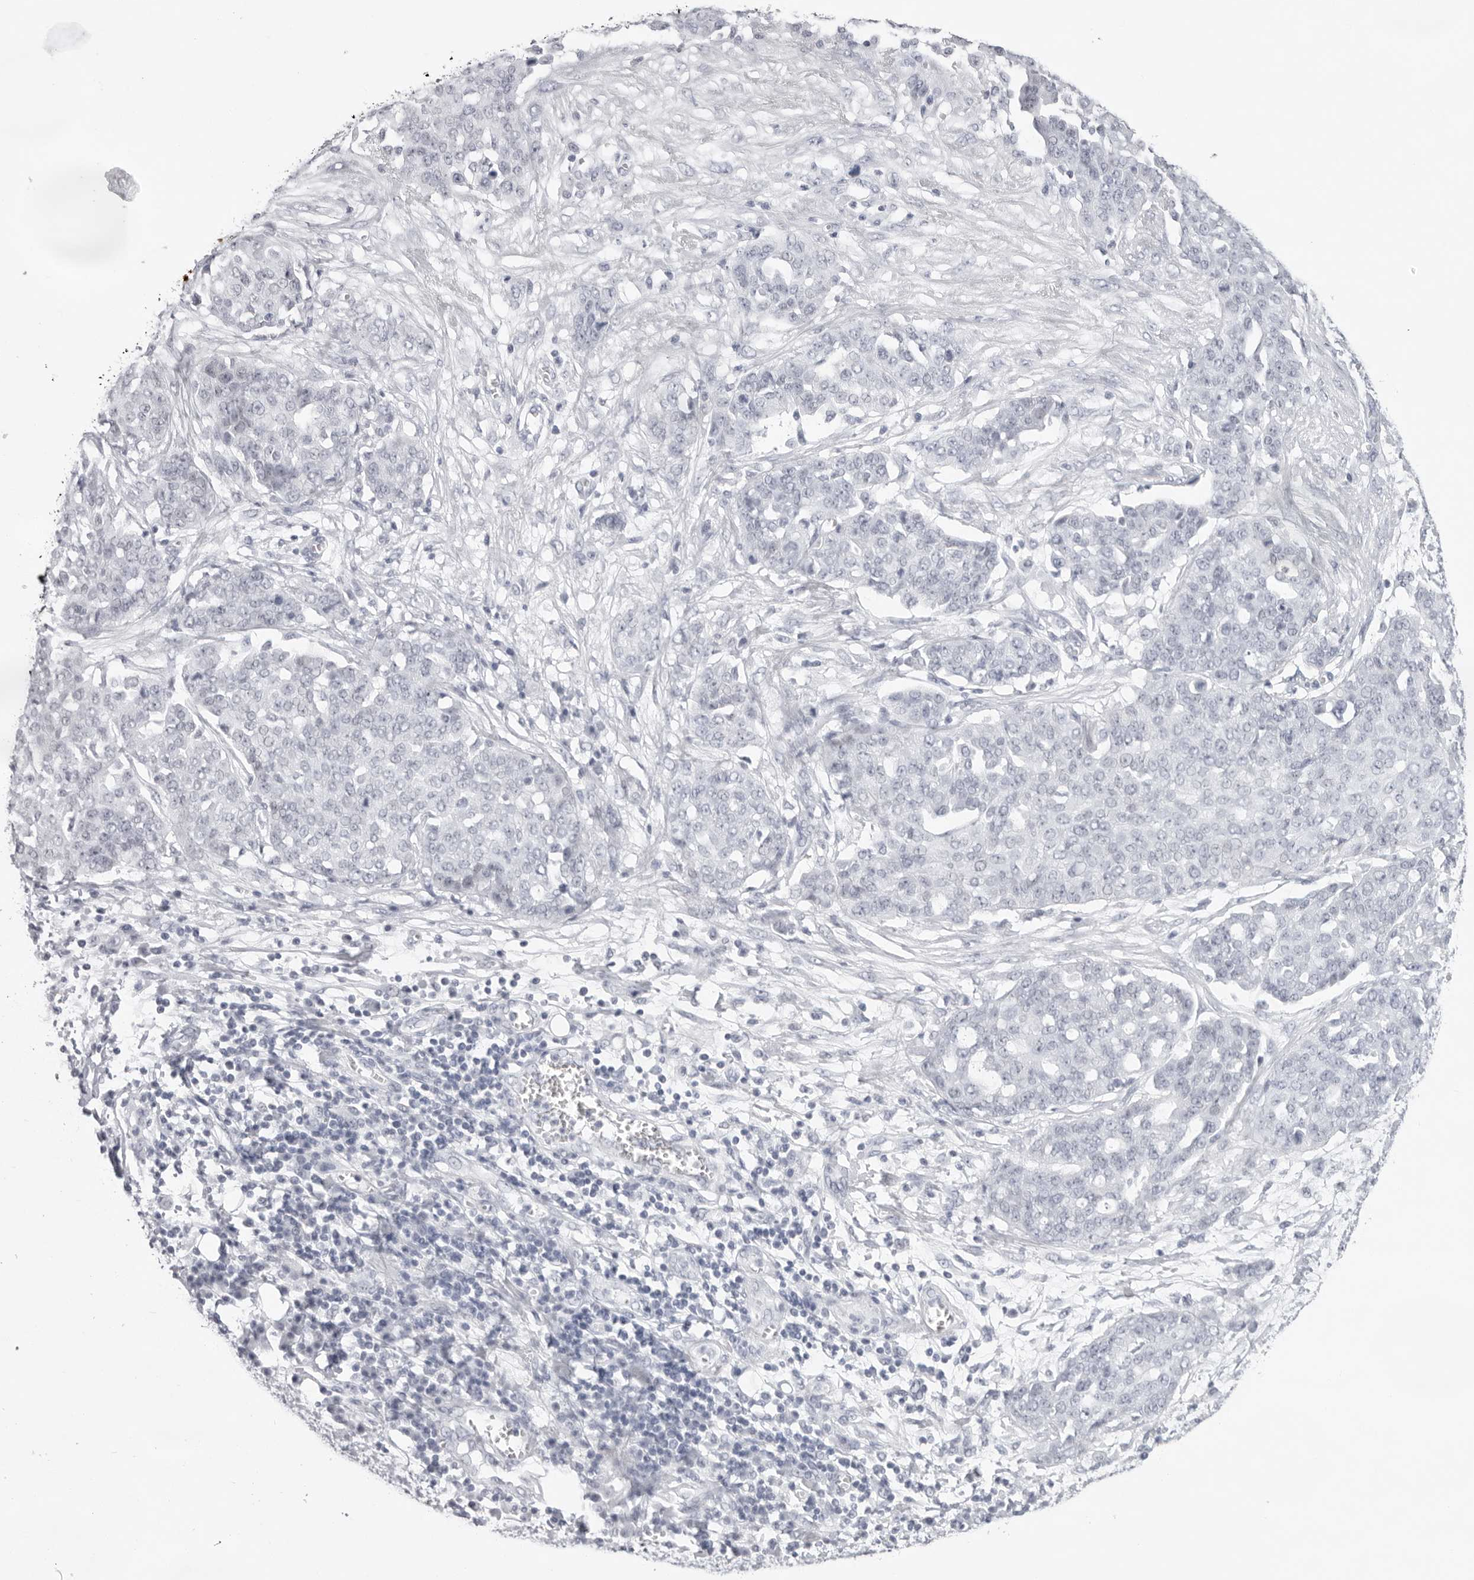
{"staining": {"intensity": "negative", "quantity": "none", "location": "none"}, "tissue": "ovarian cancer", "cell_type": "Tumor cells", "image_type": "cancer", "snomed": [{"axis": "morphology", "description": "Cystadenocarcinoma, serous, NOS"}, {"axis": "topography", "description": "Soft tissue"}, {"axis": "topography", "description": "Ovary"}], "caption": "Tumor cells show no significant expression in ovarian cancer (serous cystadenocarcinoma). (DAB (3,3'-diaminobenzidine) IHC visualized using brightfield microscopy, high magnification).", "gene": "KLK12", "patient": {"sex": "female", "age": 57}}